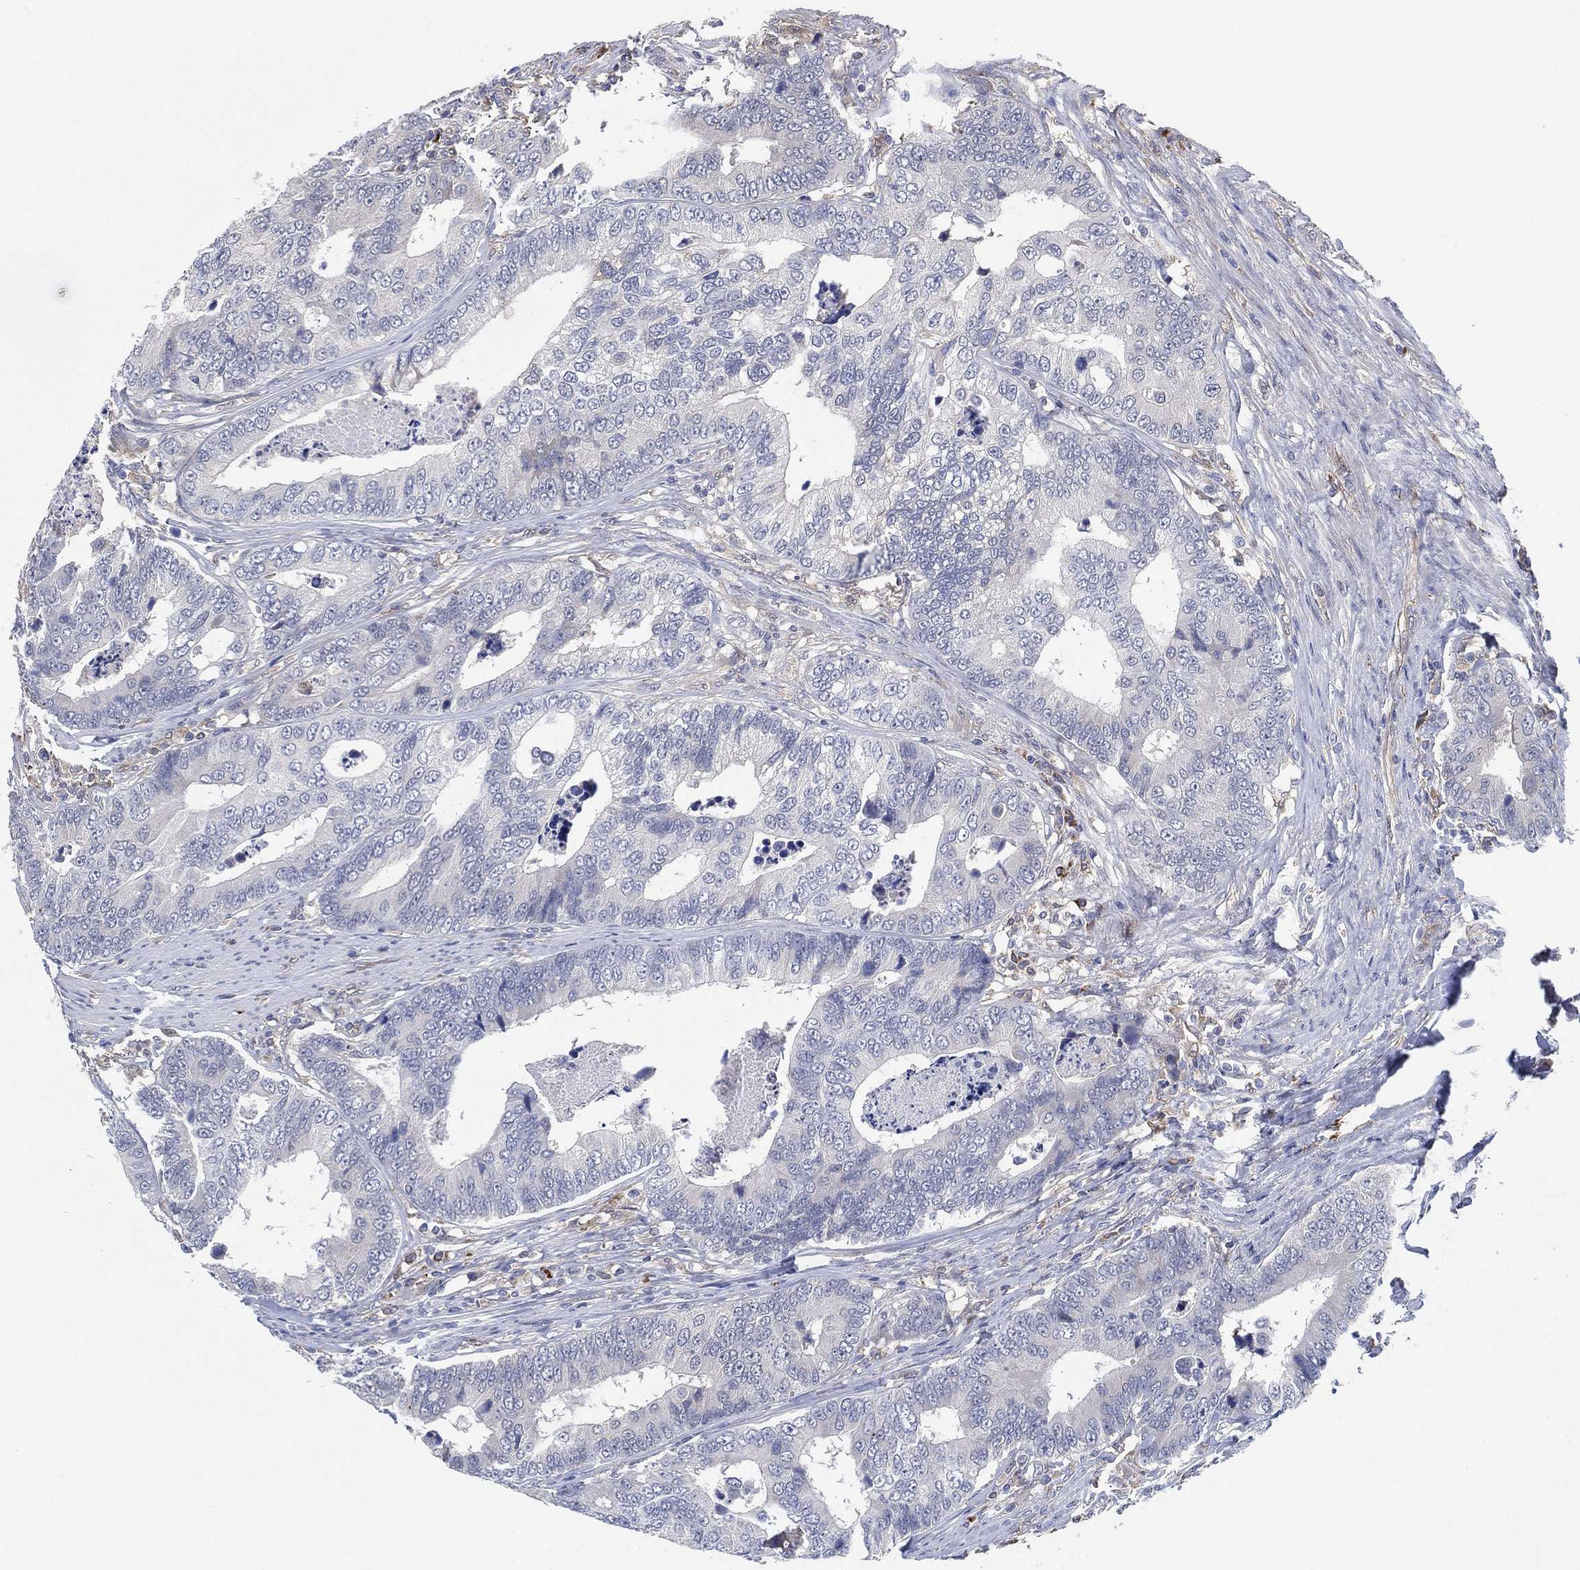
{"staining": {"intensity": "negative", "quantity": "none", "location": "none"}, "tissue": "colorectal cancer", "cell_type": "Tumor cells", "image_type": "cancer", "snomed": [{"axis": "morphology", "description": "Adenocarcinoma, NOS"}, {"axis": "topography", "description": "Colon"}], "caption": "Immunohistochemical staining of colorectal cancer demonstrates no significant staining in tumor cells.", "gene": "FES", "patient": {"sex": "female", "age": 72}}